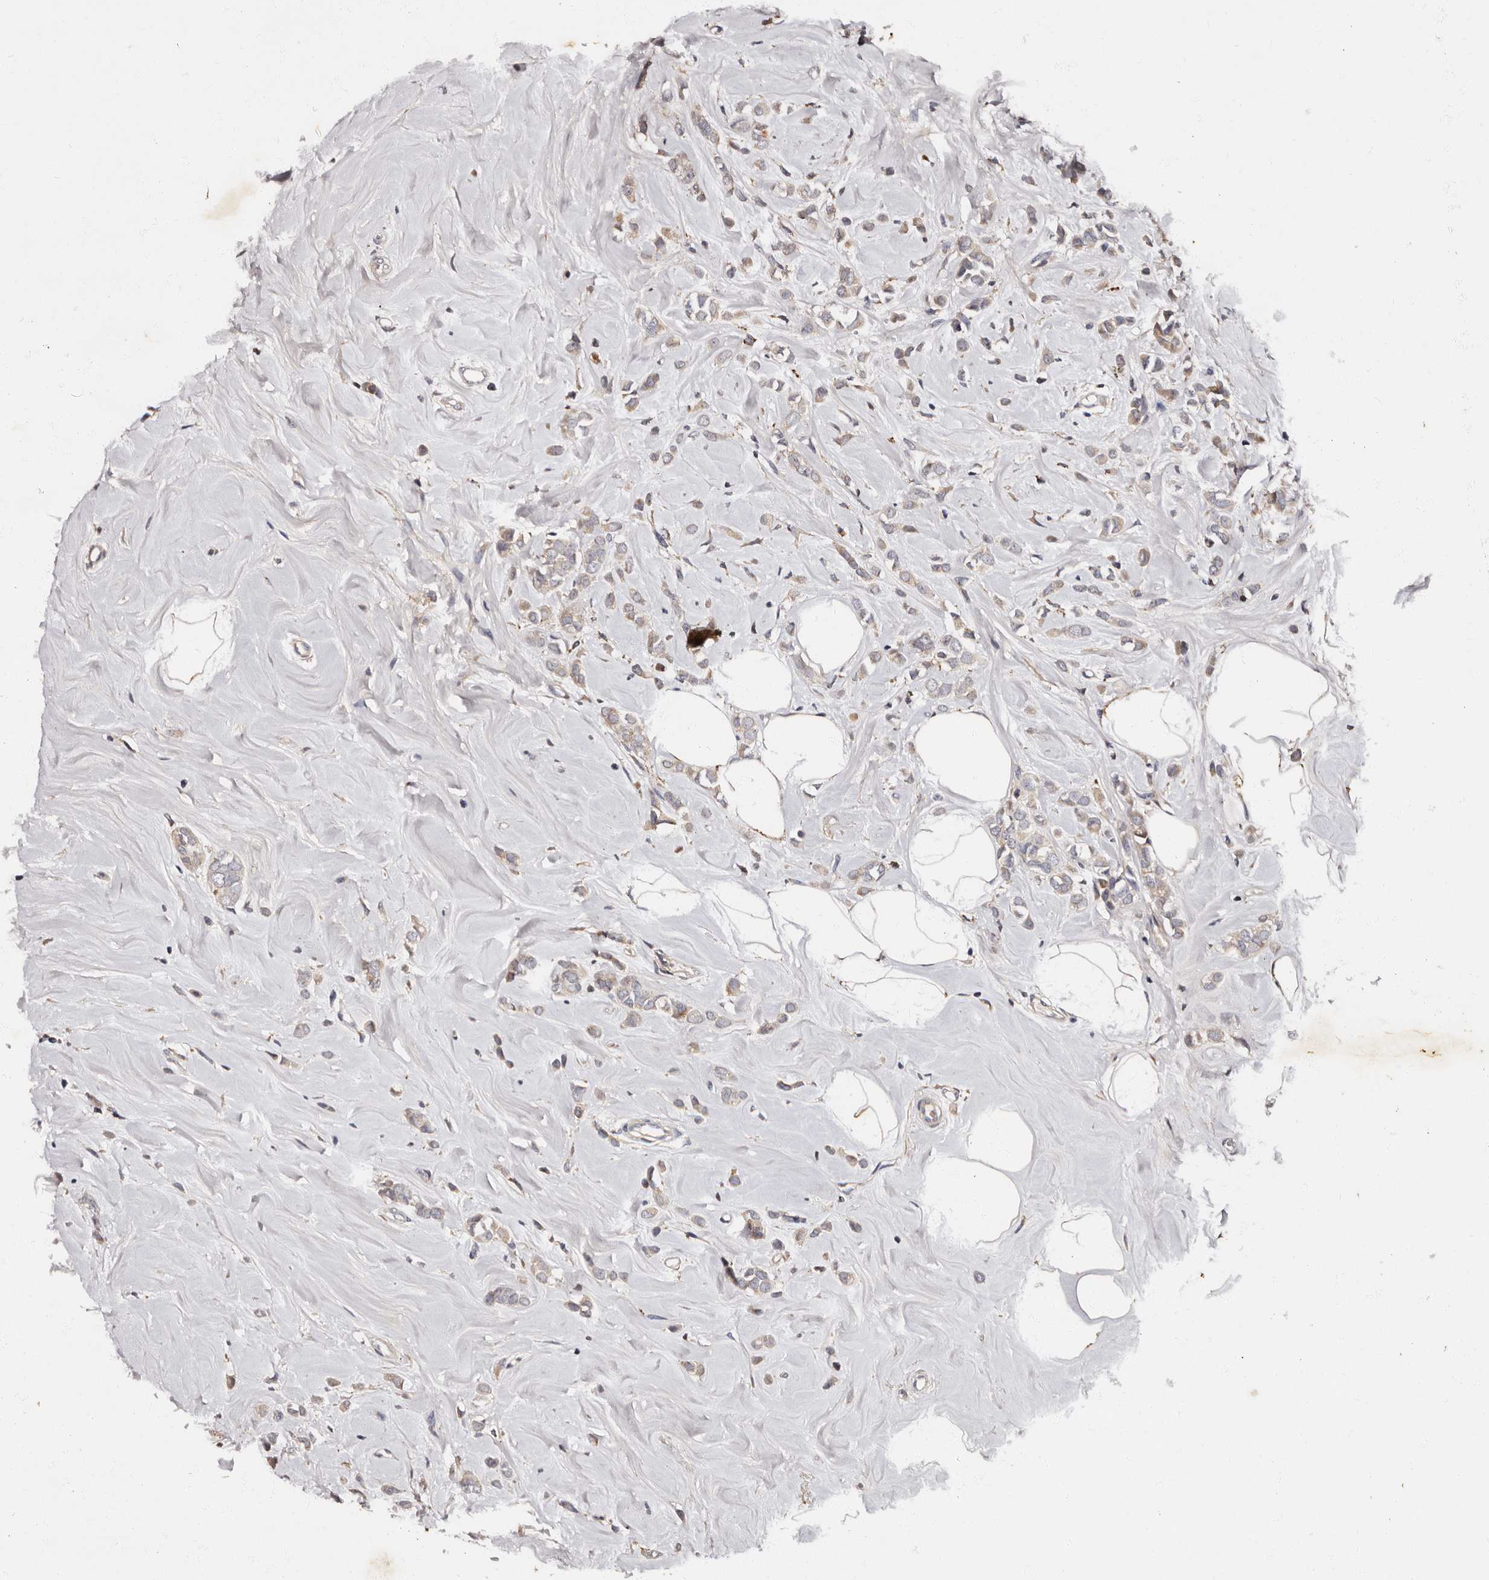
{"staining": {"intensity": "weak", "quantity": "25%-75%", "location": "cytoplasmic/membranous"}, "tissue": "breast cancer", "cell_type": "Tumor cells", "image_type": "cancer", "snomed": [{"axis": "morphology", "description": "Lobular carcinoma"}, {"axis": "topography", "description": "Breast"}], "caption": "Approximately 25%-75% of tumor cells in breast cancer demonstrate weak cytoplasmic/membranous protein staining as visualized by brown immunohistochemical staining.", "gene": "ADCK5", "patient": {"sex": "female", "age": 47}}